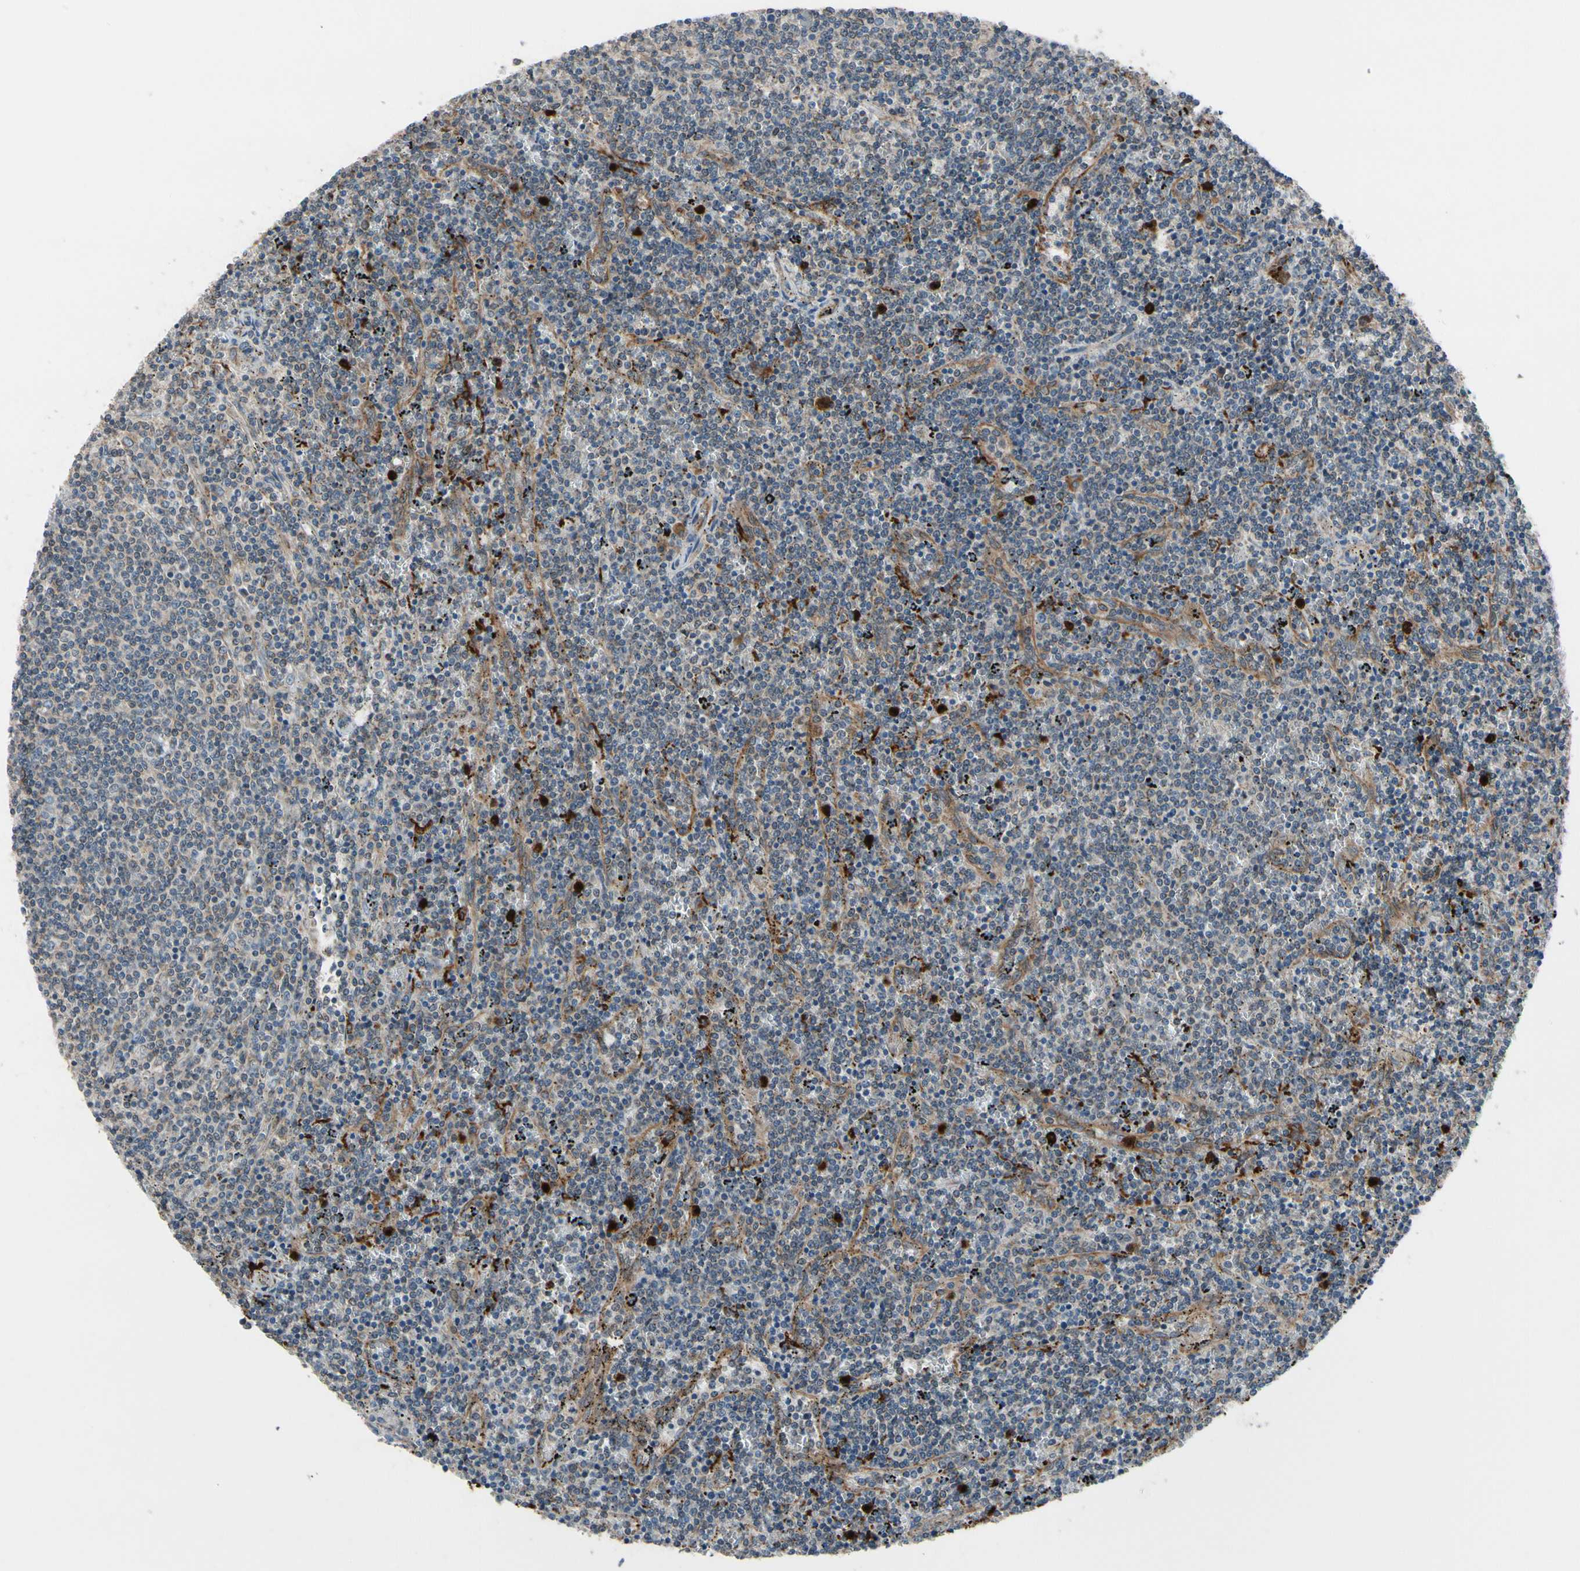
{"staining": {"intensity": "negative", "quantity": "none", "location": "none"}, "tissue": "lymphoma", "cell_type": "Tumor cells", "image_type": "cancer", "snomed": [{"axis": "morphology", "description": "Malignant lymphoma, non-Hodgkin's type, Low grade"}, {"axis": "topography", "description": "Spleen"}], "caption": "A micrograph of human malignant lymphoma, non-Hodgkin's type (low-grade) is negative for staining in tumor cells.", "gene": "CLCC1", "patient": {"sex": "female", "age": 50}}